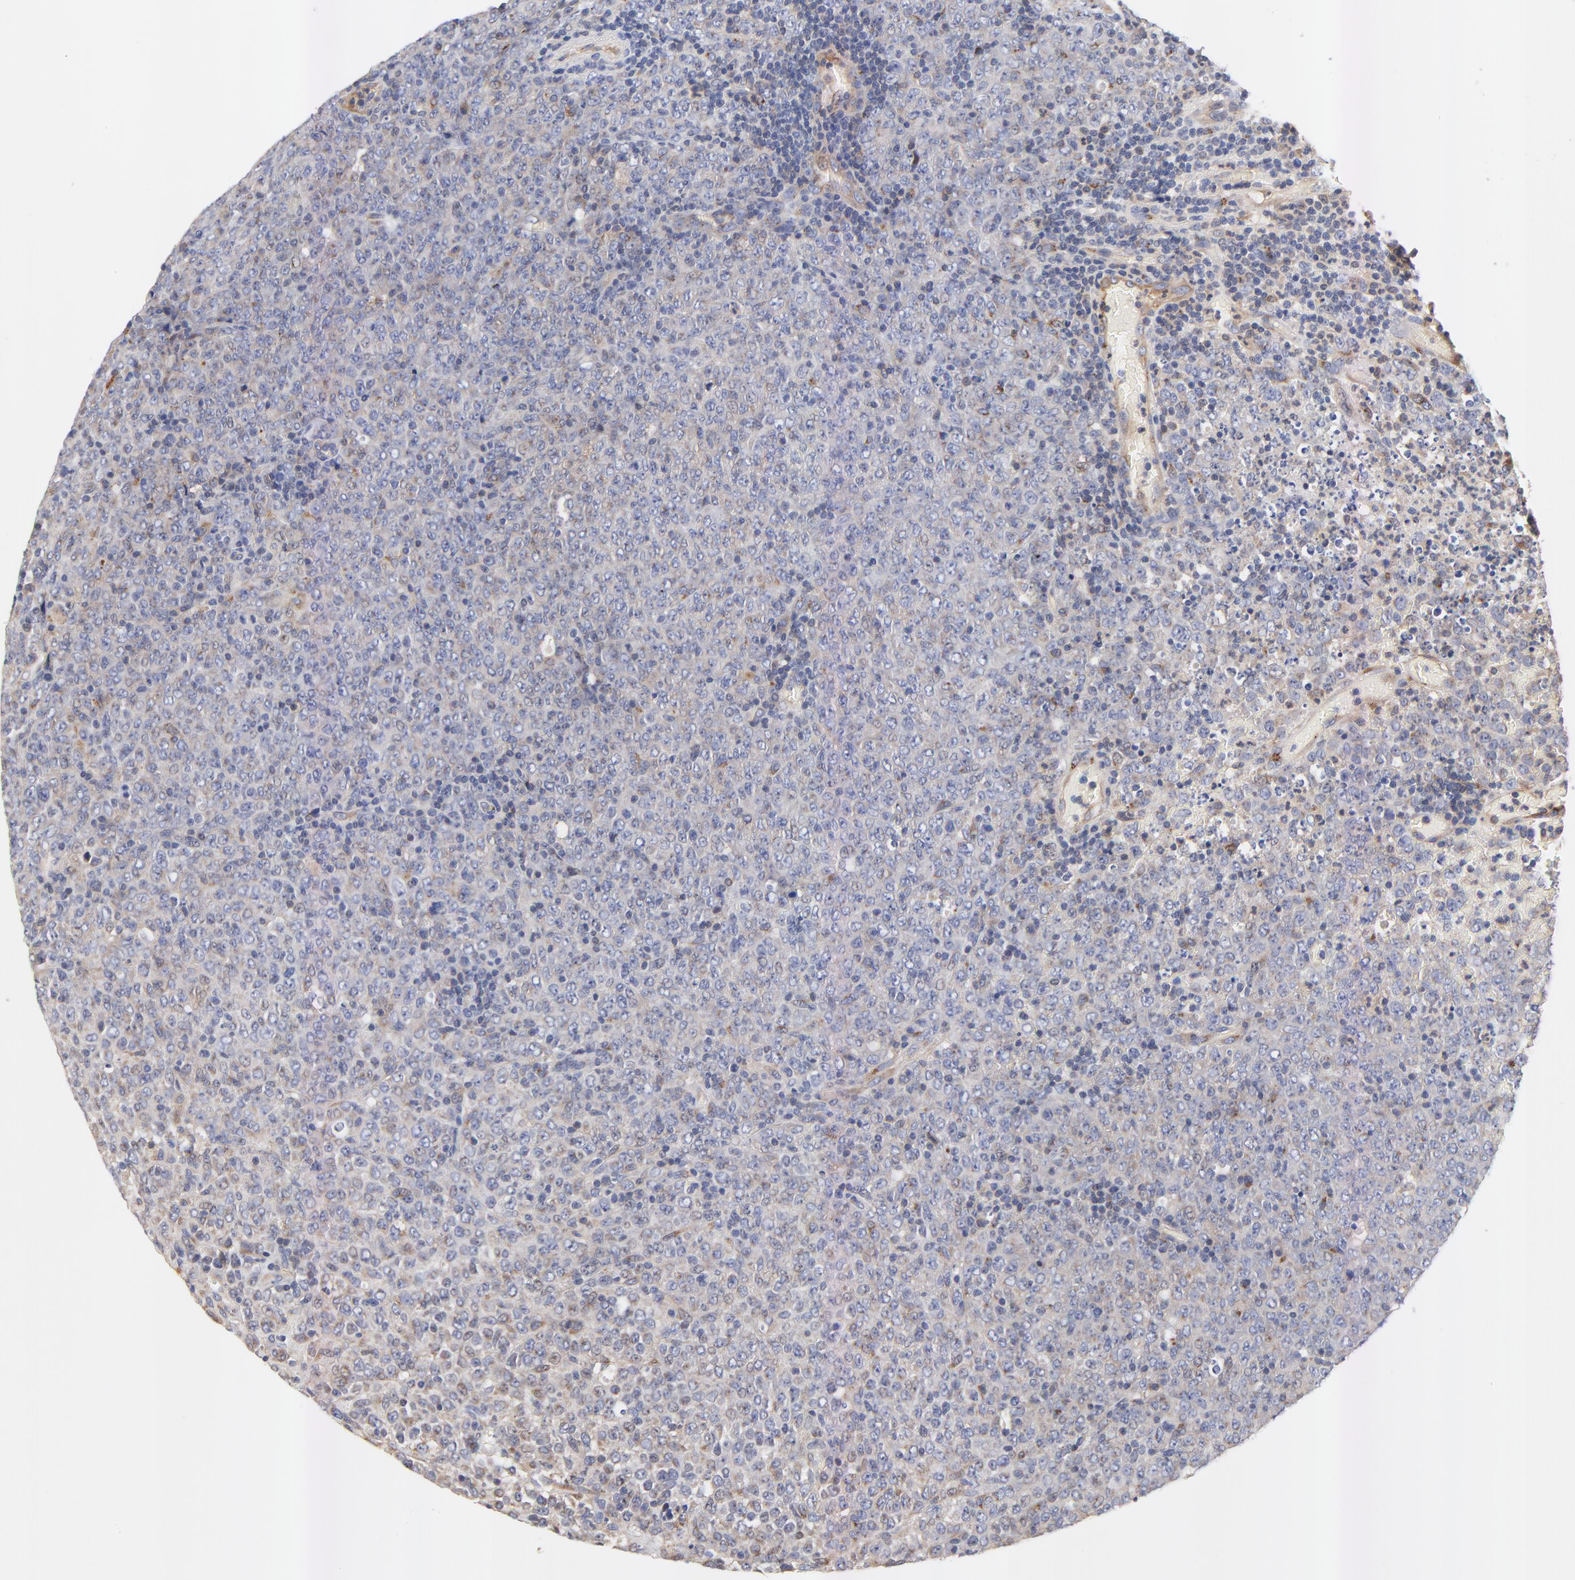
{"staining": {"intensity": "weak", "quantity": "25%-75%", "location": "cytoplasmic/membranous"}, "tissue": "lymphoma", "cell_type": "Tumor cells", "image_type": "cancer", "snomed": [{"axis": "morphology", "description": "Malignant lymphoma, non-Hodgkin's type, High grade"}, {"axis": "topography", "description": "Tonsil"}], "caption": "Weak cytoplasmic/membranous staining is appreciated in approximately 25%-75% of tumor cells in lymphoma. Immunohistochemistry (ihc) stains the protein of interest in brown and the nuclei are stained blue.", "gene": "FBXL2", "patient": {"sex": "female", "age": 36}}